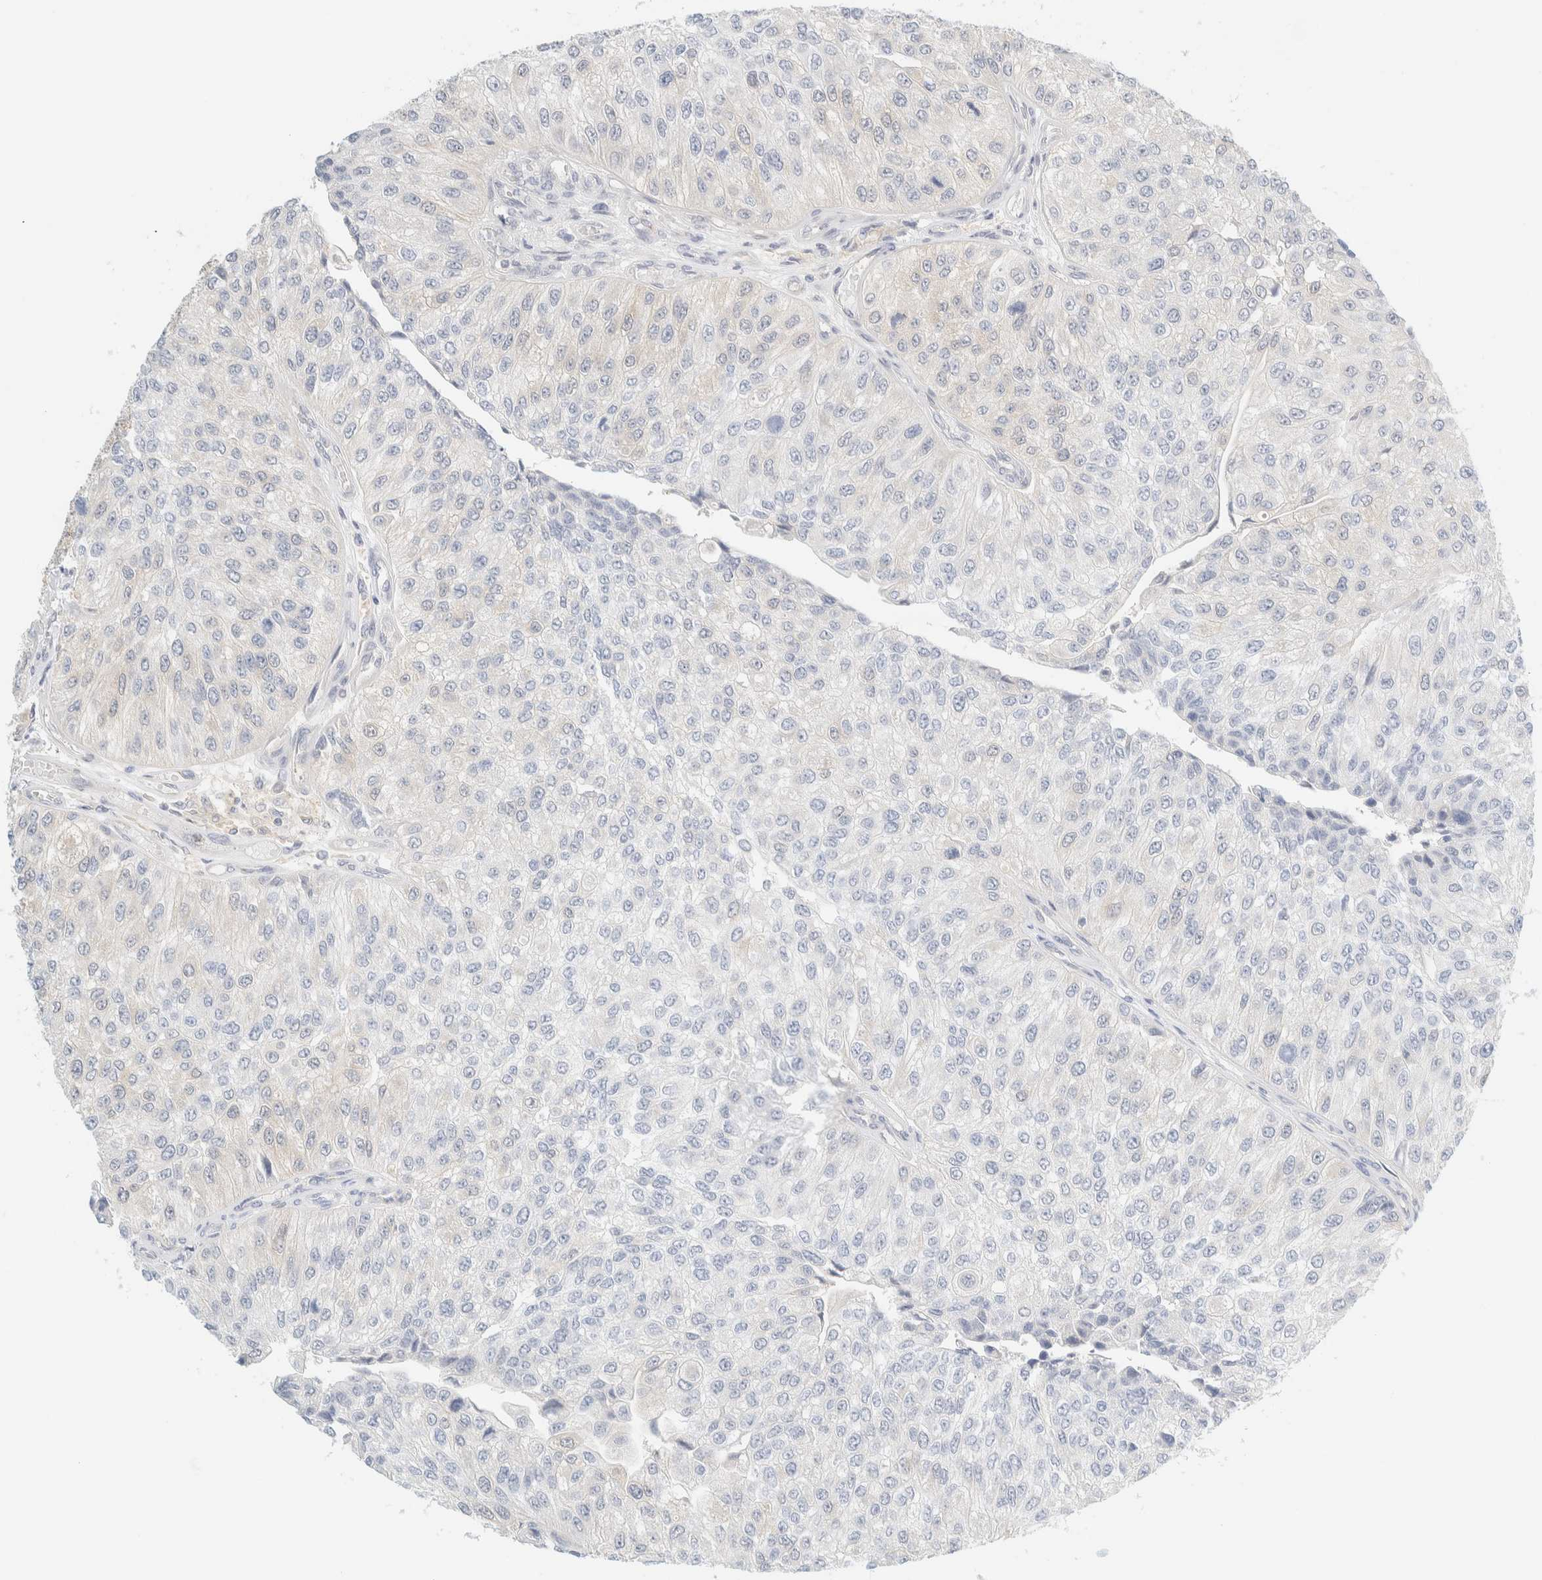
{"staining": {"intensity": "negative", "quantity": "none", "location": "none"}, "tissue": "urothelial cancer", "cell_type": "Tumor cells", "image_type": "cancer", "snomed": [{"axis": "morphology", "description": "Urothelial carcinoma, High grade"}, {"axis": "topography", "description": "Kidney"}, {"axis": "topography", "description": "Urinary bladder"}], "caption": "High magnification brightfield microscopy of urothelial cancer stained with DAB (brown) and counterstained with hematoxylin (blue): tumor cells show no significant positivity.", "gene": "PCYT2", "patient": {"sex": "male", "age": 77}}